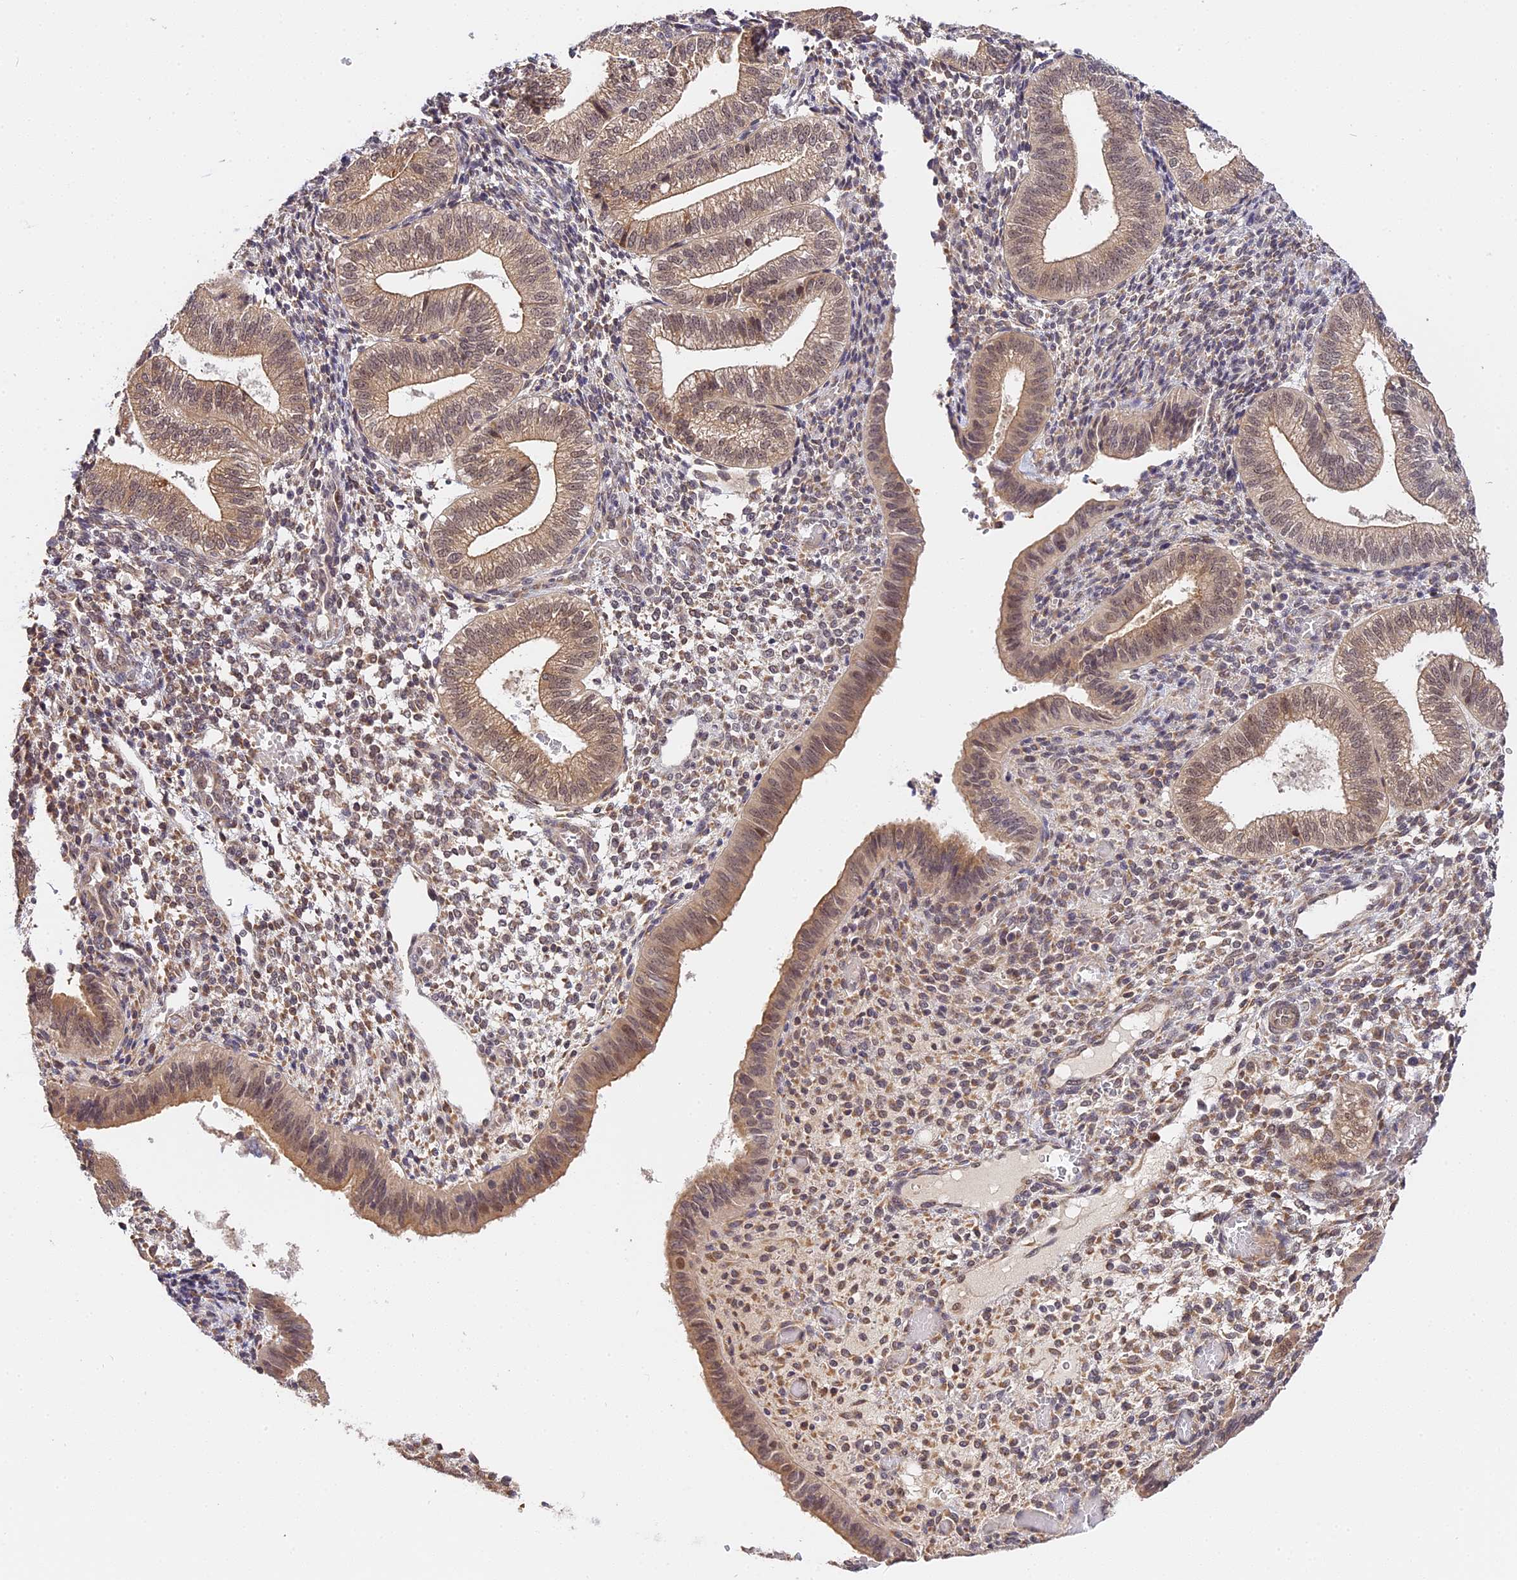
{"staining": {"intensity": "weak", "quantity": "25%-75%", "location": "cytoplasmic/membranous"}, "tissue": "endometrium", "cell_type": "Cells in endometrial stroma", "image_type": "normal", "snomed": [{"axis": "morphology", "description": "Normal tissue, NOS"}, {"axis": "topography", "description": "Endometrium"}], "caption": "Immunohistochemical staining of normal endometrium reveals 25%-75% levels of weak cytoplasmic/membranous protein positivity in approximately 25%-75% of cells in endometrial stroma.", "gene": "IMPACT", "patient": {"sex": "female", "age": 34}}